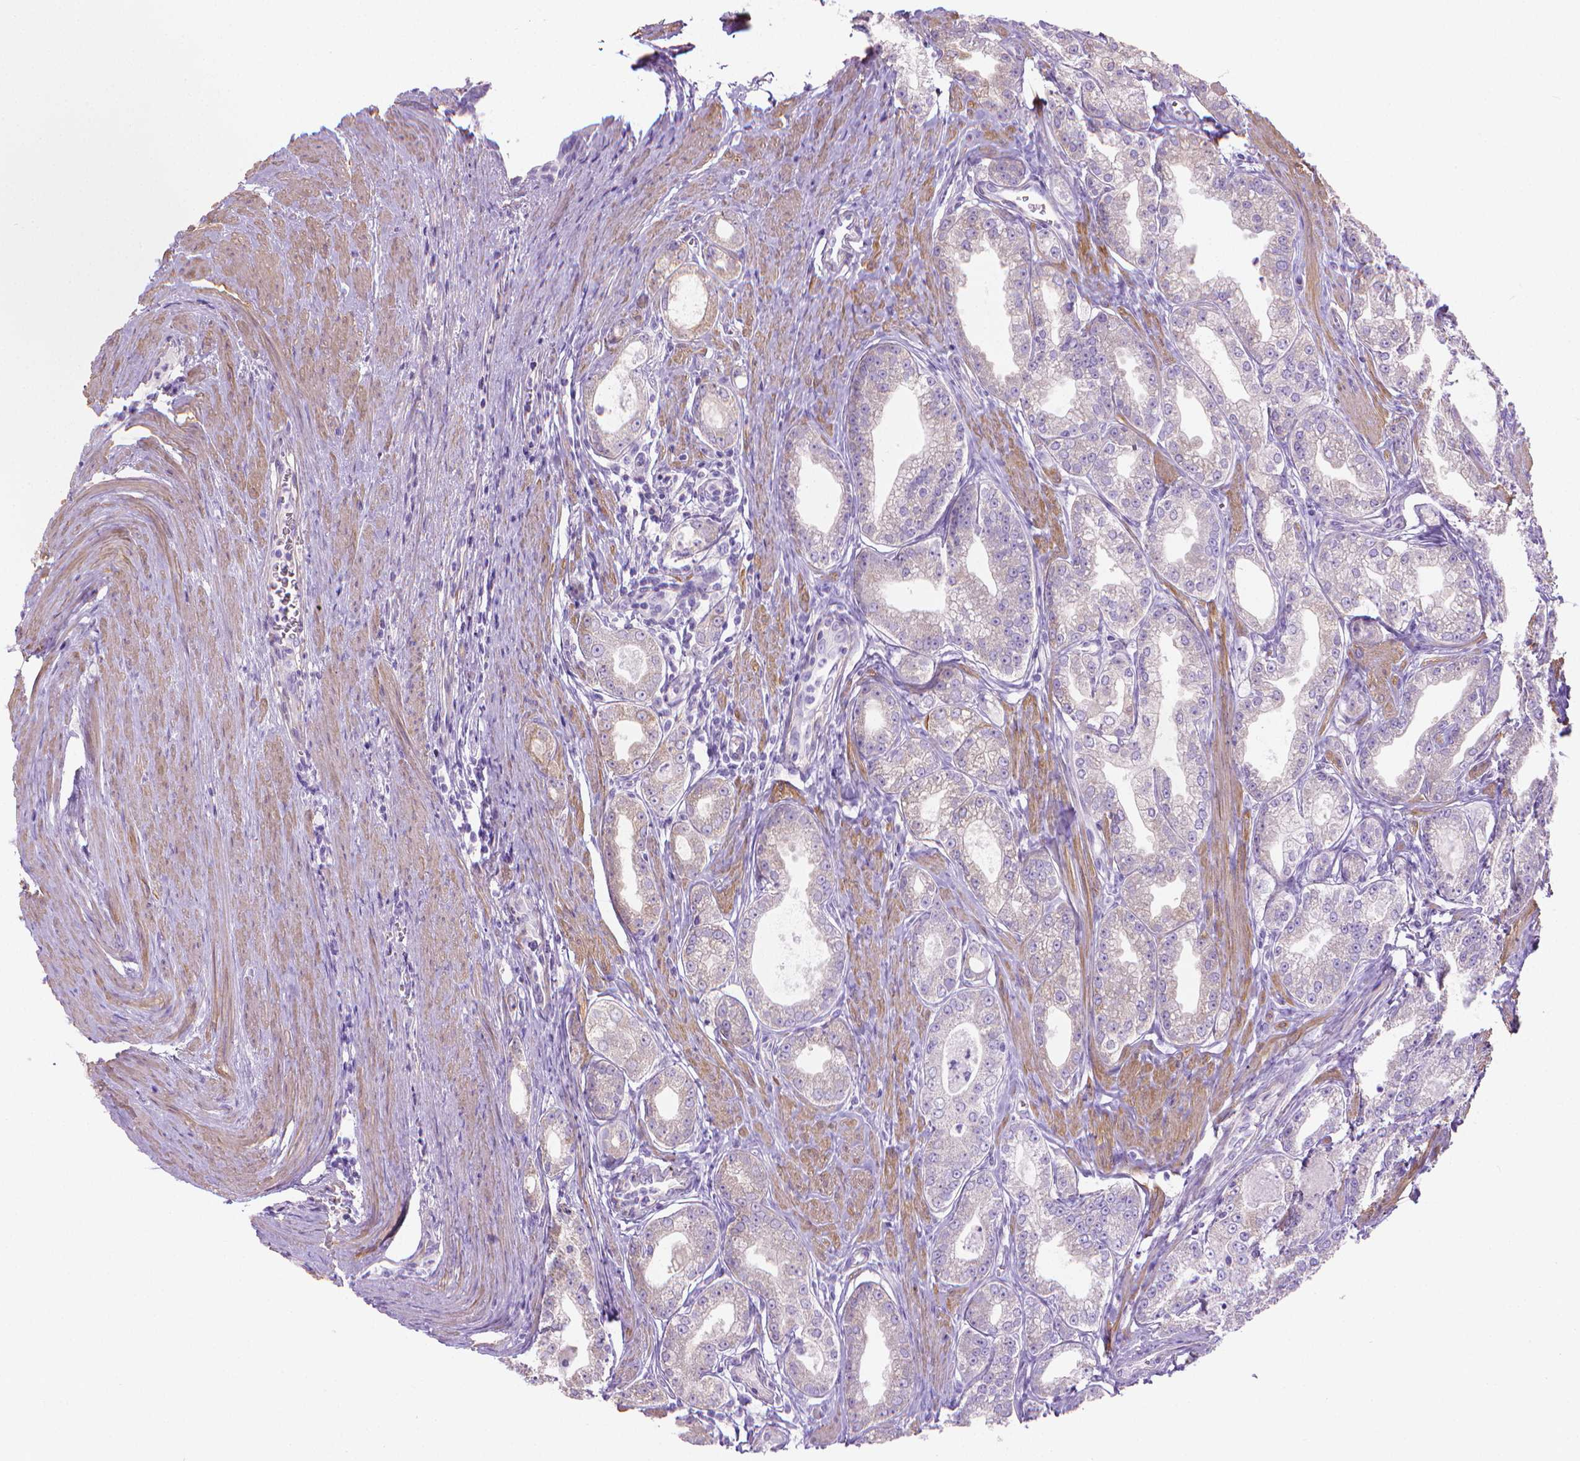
{"staining": {"intensity": "negative", "quantity": "none", "location": "none"}, "tissue": "prostate cancer", "cell_type": "Tumor cells", "image_type": "cancer", "snomed": [{"axis": "morphology", "description": "Adenocarcinoma, NOS"}, {"axis": "topography", "description": "Prostate"}], "caption": "A micrograph of human prostate adenocarcinoma is negative for staining in tumor cells.", "gene": "FASN", "patient": {"sex": "male", "age": 71}}